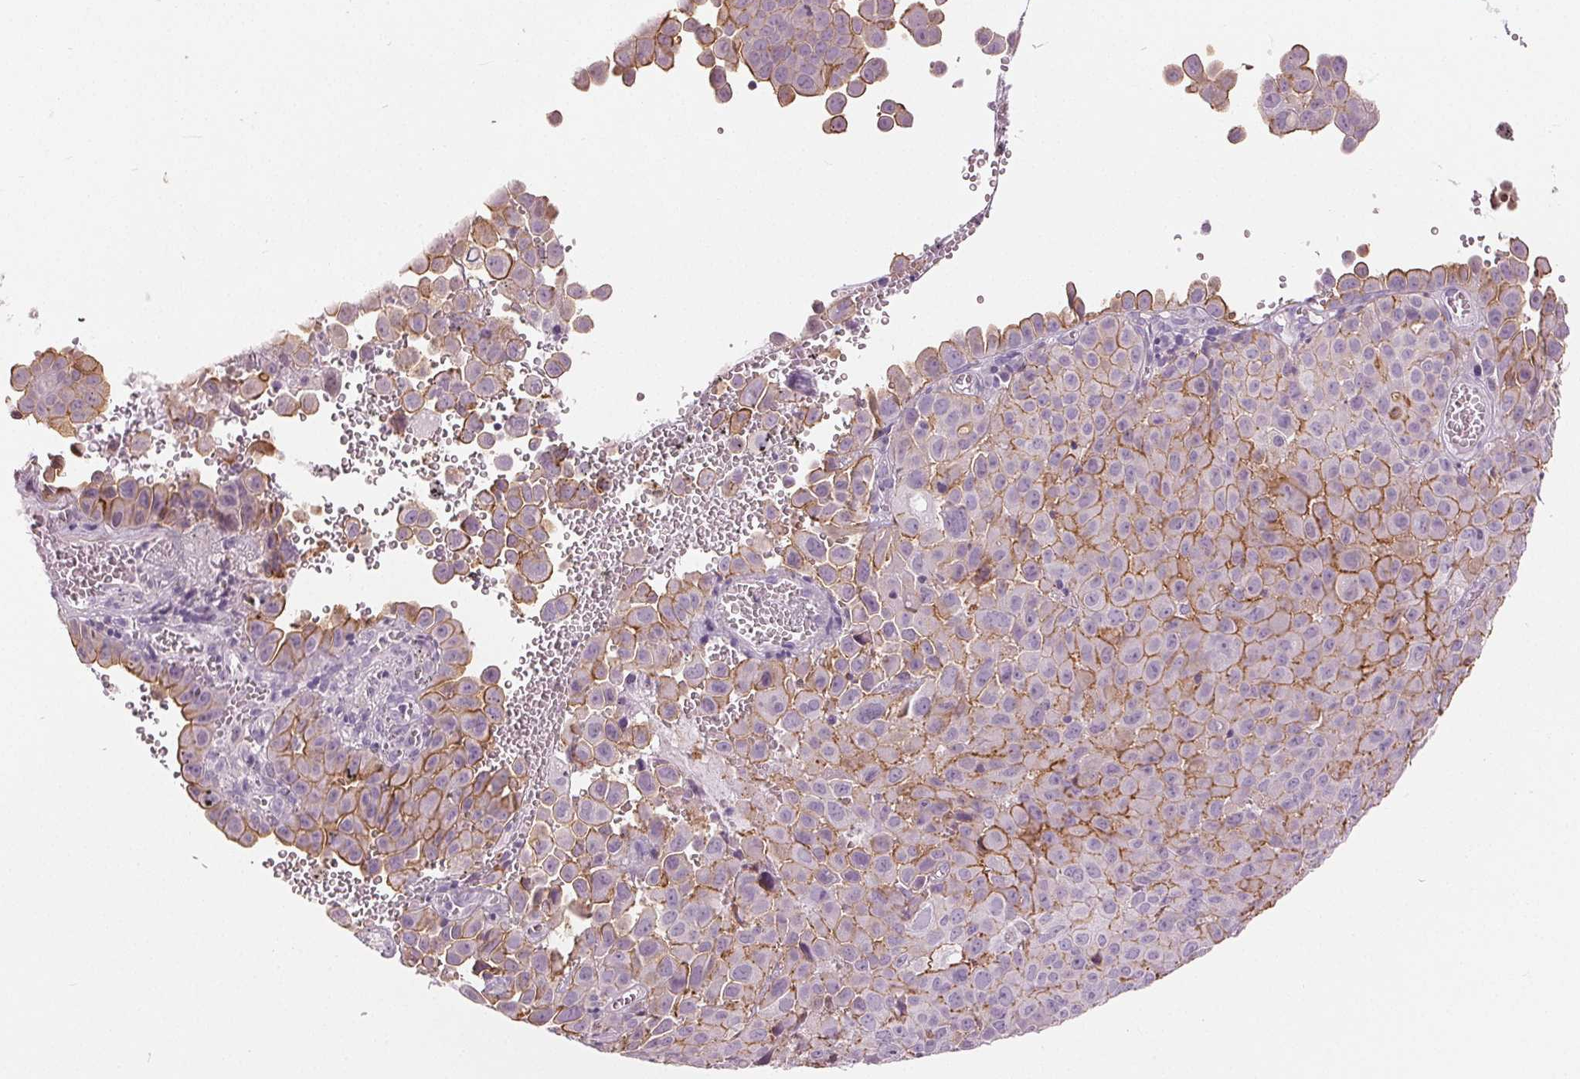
{"staining": {"intensity": "moderate", "quantity": "25%-75%", "location": "cytoplasmic/membranous"}, "tissue": "cervical cancer", "cell_type": "Tumor cells", "image_type": "cancer", "snomed": [{"axis": "morphology", "description": "Squamous cell carcinoma, NOS"}, {"axis": "topography", "description": "Cervix"}], "caption": "A photomicrograph showing moderate cytoplasmic/membranous expression in about 25%-75% of tumor cells in cervical squamous cell carcinoma, as visualized by brown immunohistochemical staining.", "gene": "MISP", "patient": {"sex": "female", "age": 55}}